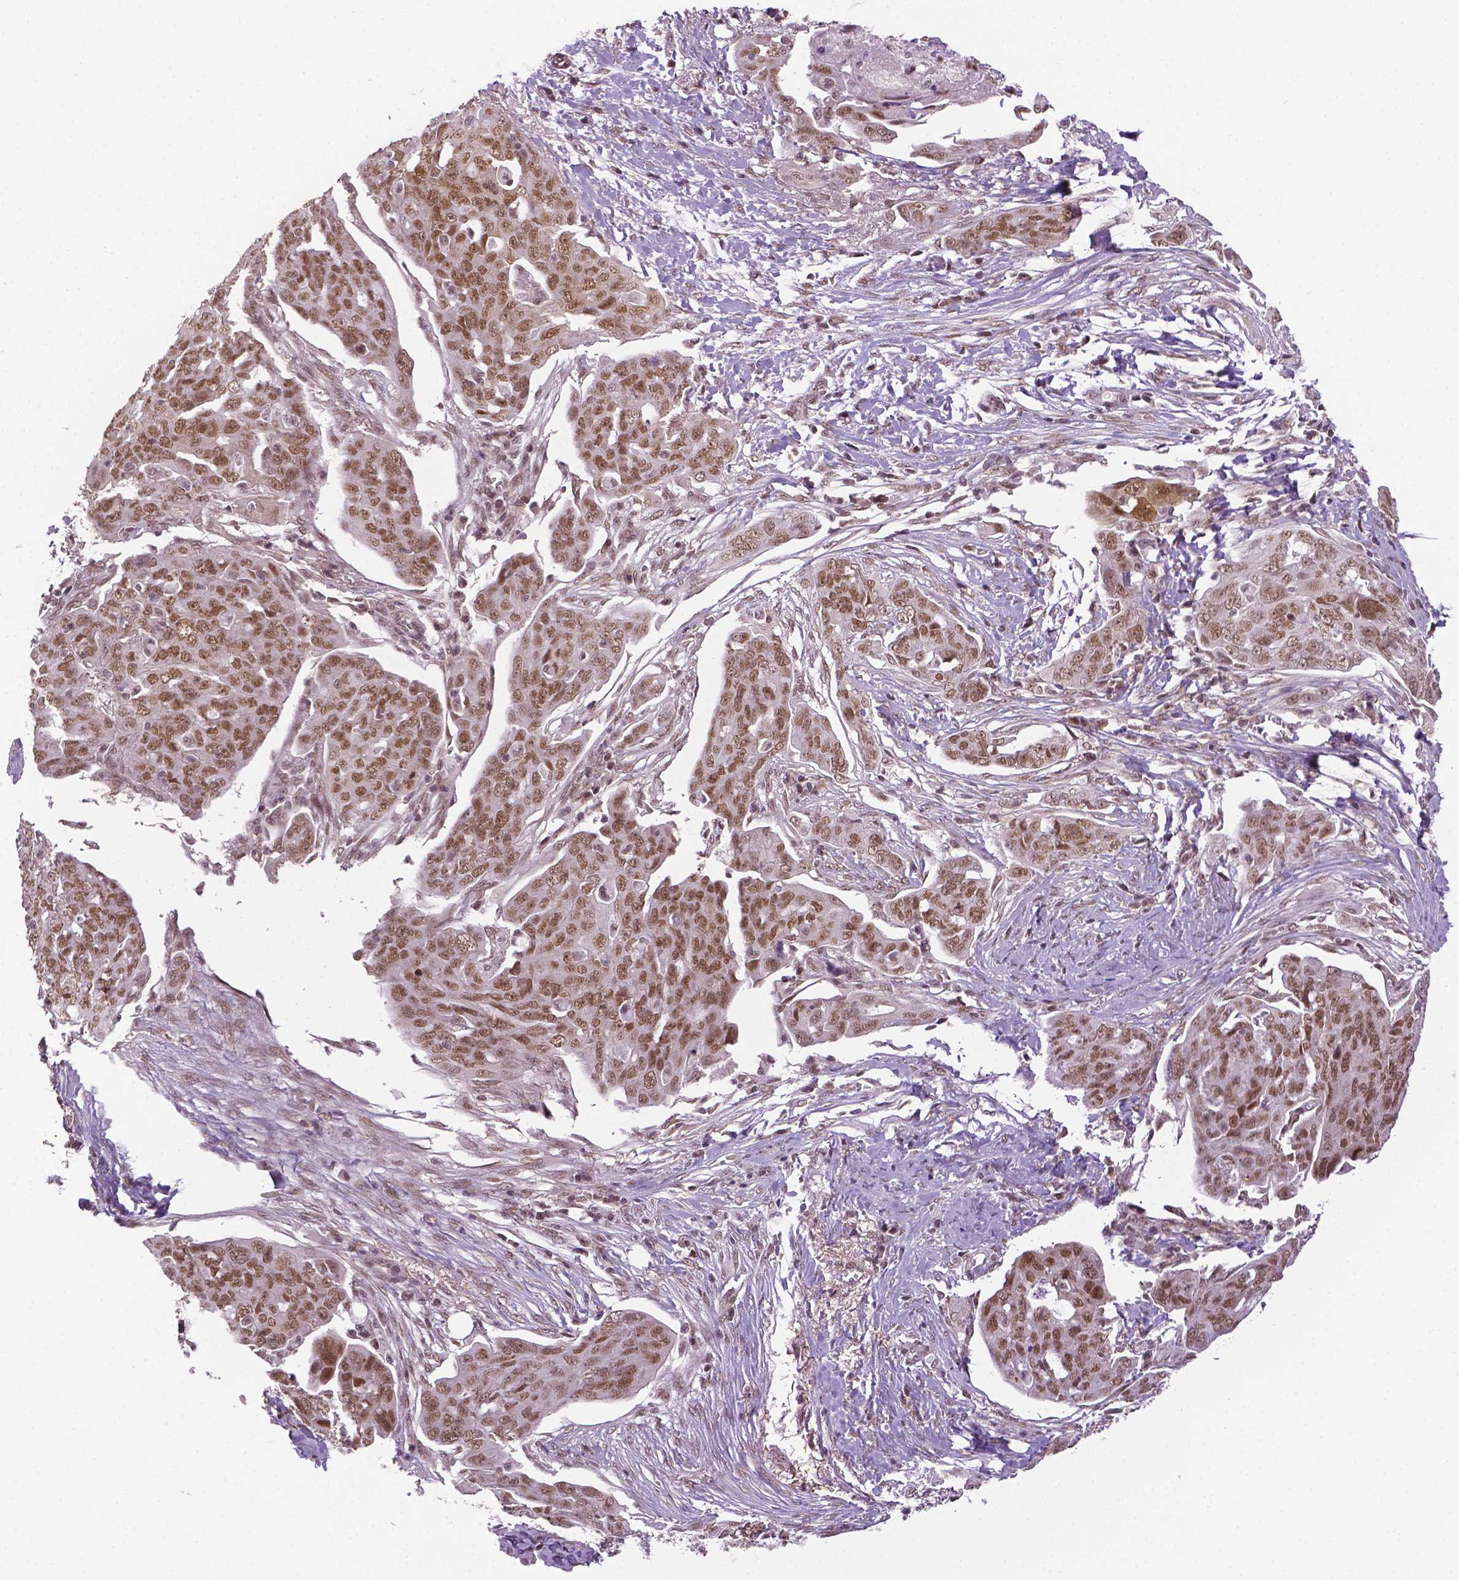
{"staining": {"intensity": "moderate", "quantity": ">75%", "location": "nuclear"}, "tissue": "ovarian cancer", "cell_type": "Tumor cells", "image_type": "cancer", "snomed": [{"axis": "morphology", "description": "Carcinoma, endometroid"}, {"axis": "topography", "description": "Ovary"}], "caption": "Approximately >75% of tumor cells in ovarian endometroid carcinoma exhibit moderate nuclear protein expression as visualized by brown immunohistochemical staining.", "gene": "UBQLN4", "patient": {"sex": "female", "age": 70}}